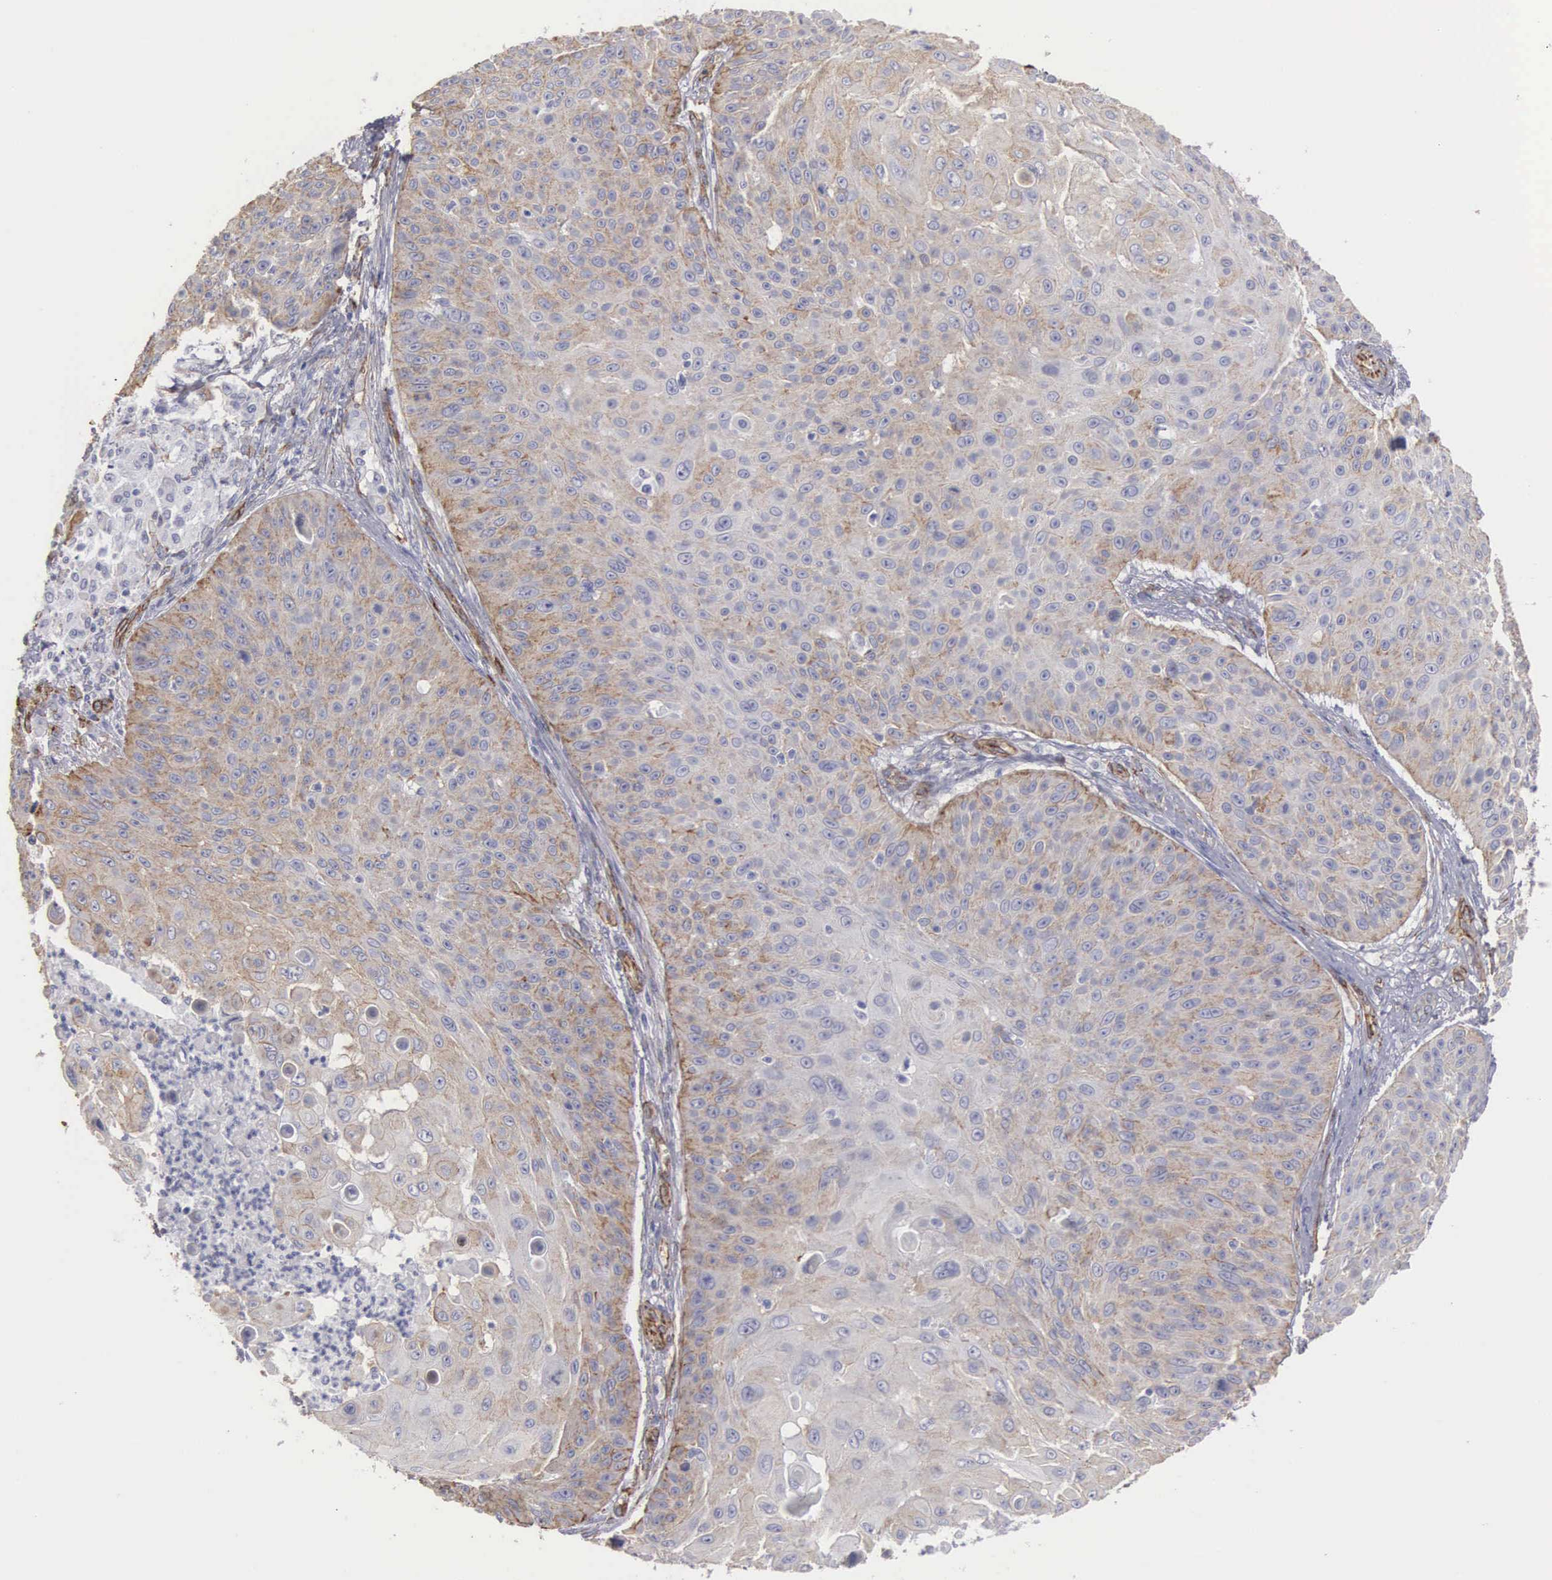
{"staining": {"intensity": "weak", "quantity": "25%-75%", "location": "cytoplasmic/membranous"}, "tissue": "skin cancer", "cell_type": "Tumor cells", "image_type": "cancer", "snomed": [{"axis": "morphology", "description": "Squamous cell carcinoma, NOS"}, {"axis": "topography", "description": "Skin"}], "caption": "Approximately 25%-75% of tumor cells in human squamous cell carcinoma (skin) reveal weak cytoplasmic/membranous protein expression as visualized by brown immunohistochemical staining.", "gene": "MAGEB10", "patient": {"sex": "male", "age": 82}}